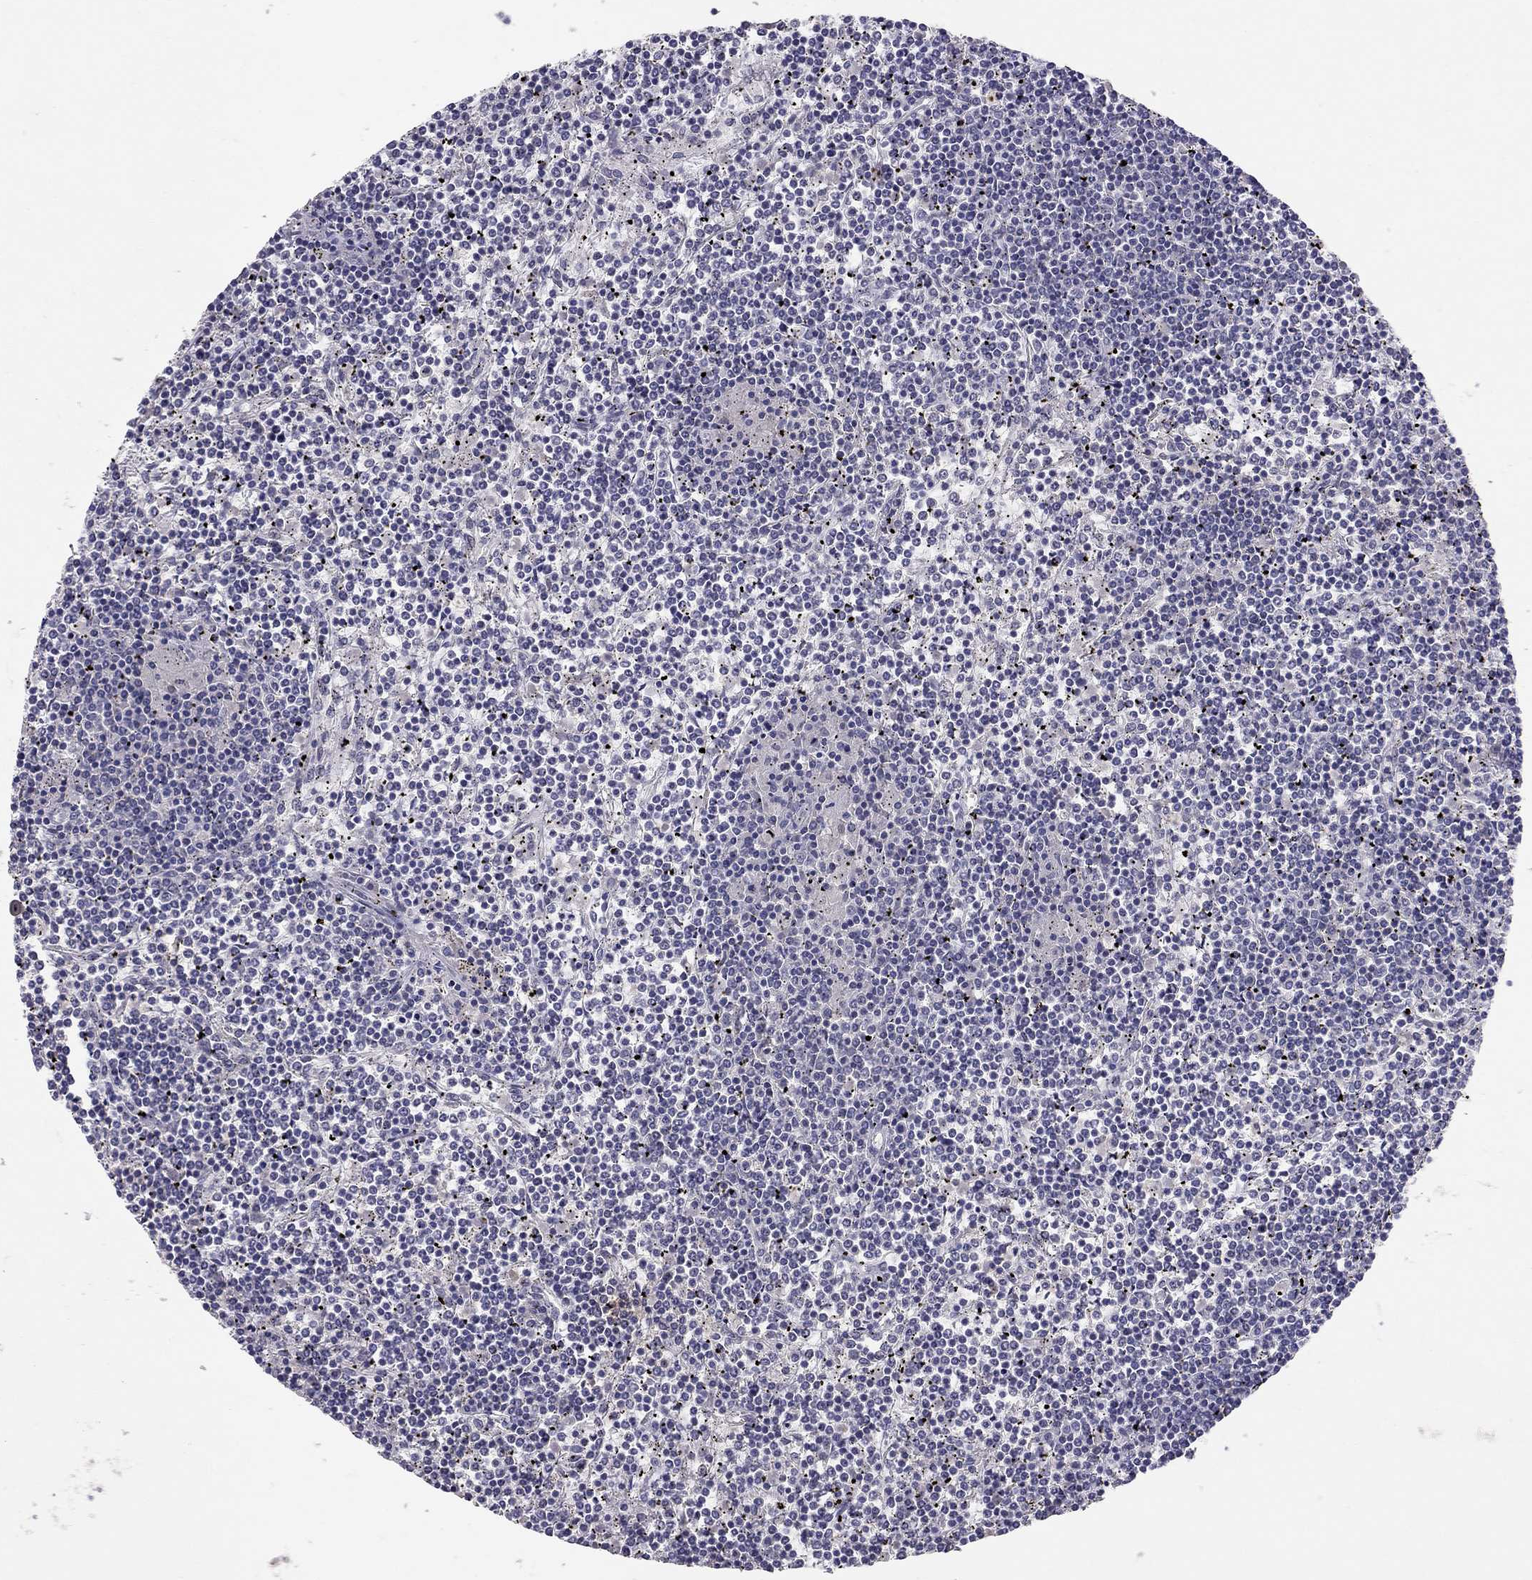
{"staining": {"intensity": "negative", "quantity": "none", "location": "none"}, "tissue": "lymphoma", "cell_type": "Tumor cells", "image_type": "cancer", "snomed": [{"axis": "morphology", "description": "Malignant lymphoma, non-Hodgkin's type, Low grade"}, {"axis": "topography", "description": "Spleen"}], "caption": "Lymphoma was stained to show a protein in brown. There is no significant expression in tumor cells. (Stains: DAB immunohistochemistry with hematoxylin counter stain, Microscopy: brightfield microscopy at high magnification).", "gene": "ADORA2A", "patient": {"sex": "female", "age": 19}}